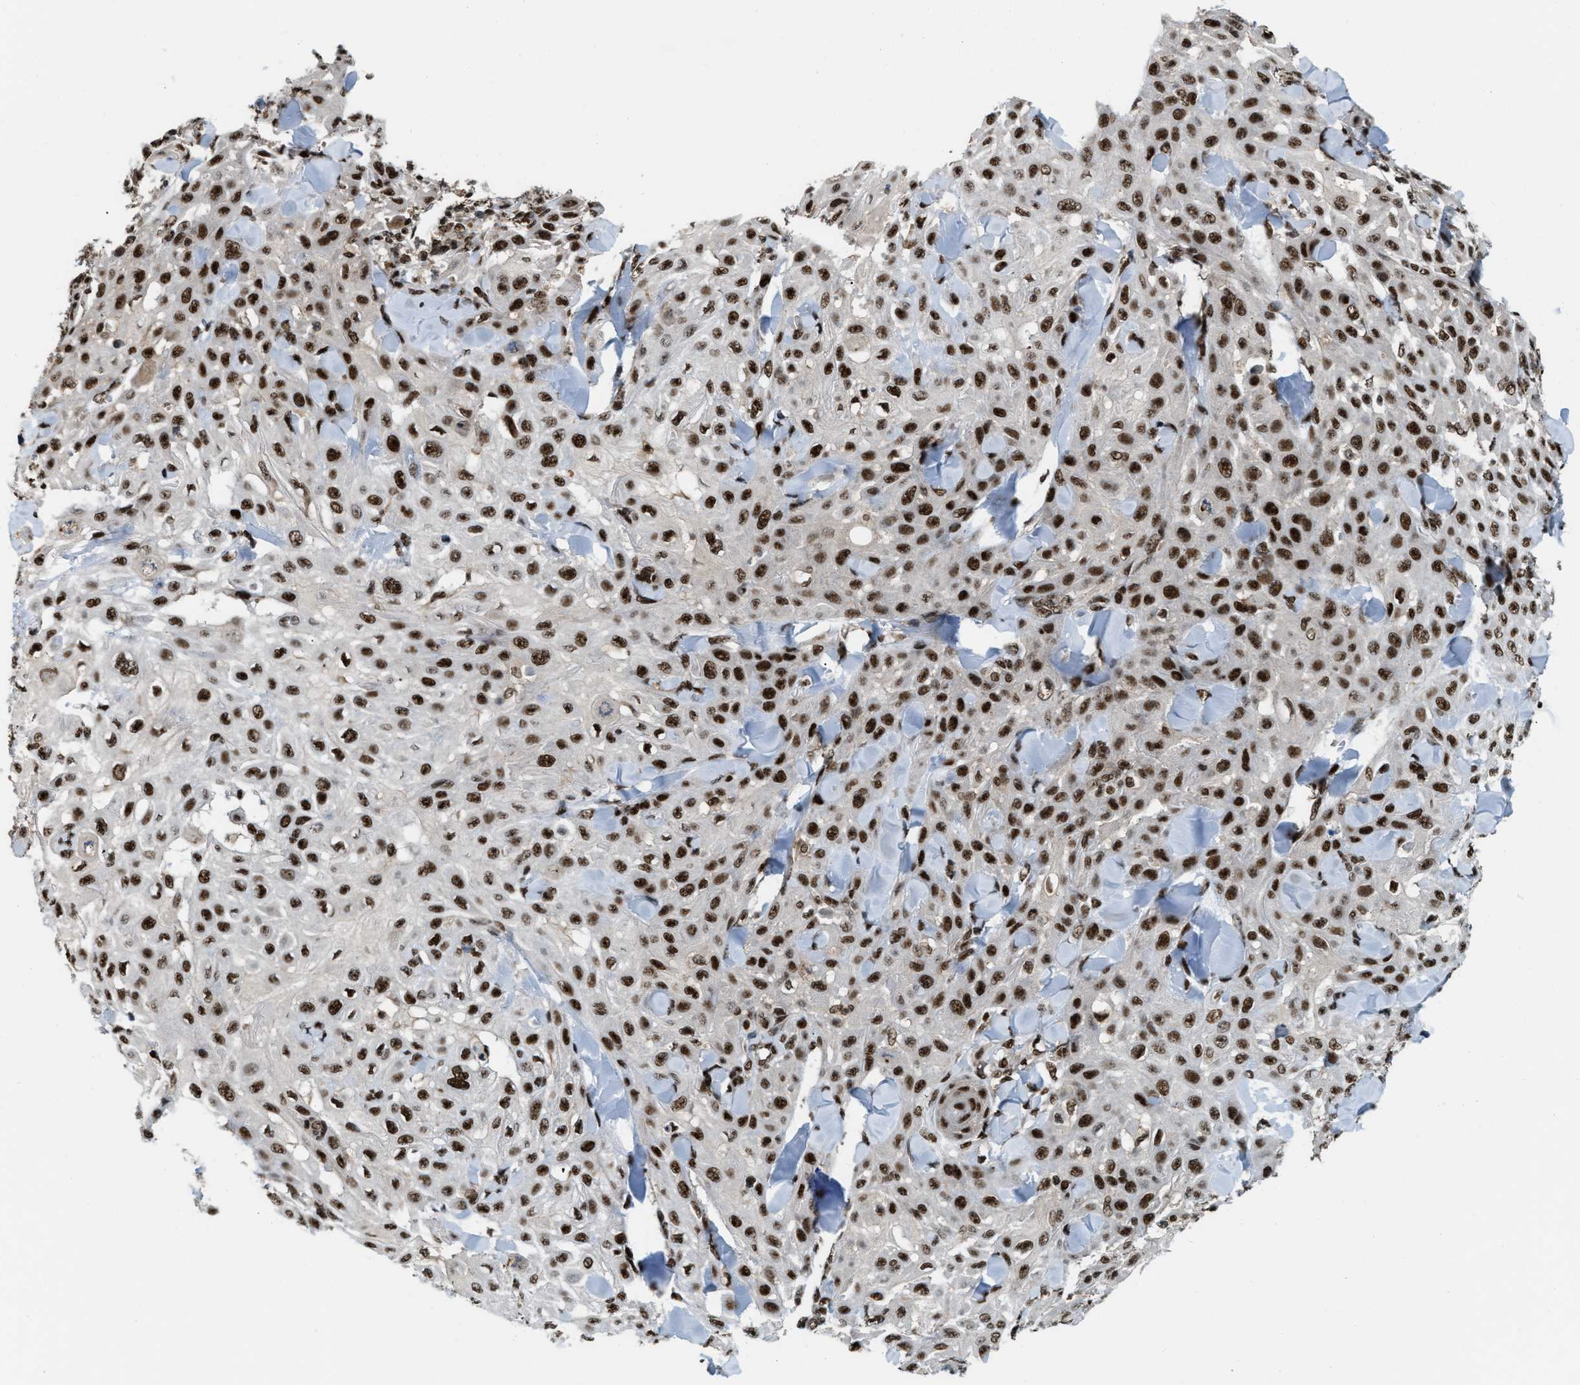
{"staining": {"intensity": "moderate", "quantity": ">75%", "location": "nuclear"}, "tissue": "skin cancer", "cell_type": "Tumor cells", "image_type": "cancer", "snomed": [{"axis": "morphology", "description": "Squamous cell carcinoma, NOS"}, {"axis": "topography", "description": "Skin"}], "caption": "The micrograph displays immunohistochemical staining of skin cancer (squamous cell carcinoma). There is moderate nuclear expression is appreciated in approximately >75% of tumor cells.", "gene": "NUMA1", "patient": {"sex": "male", "age": 24}}